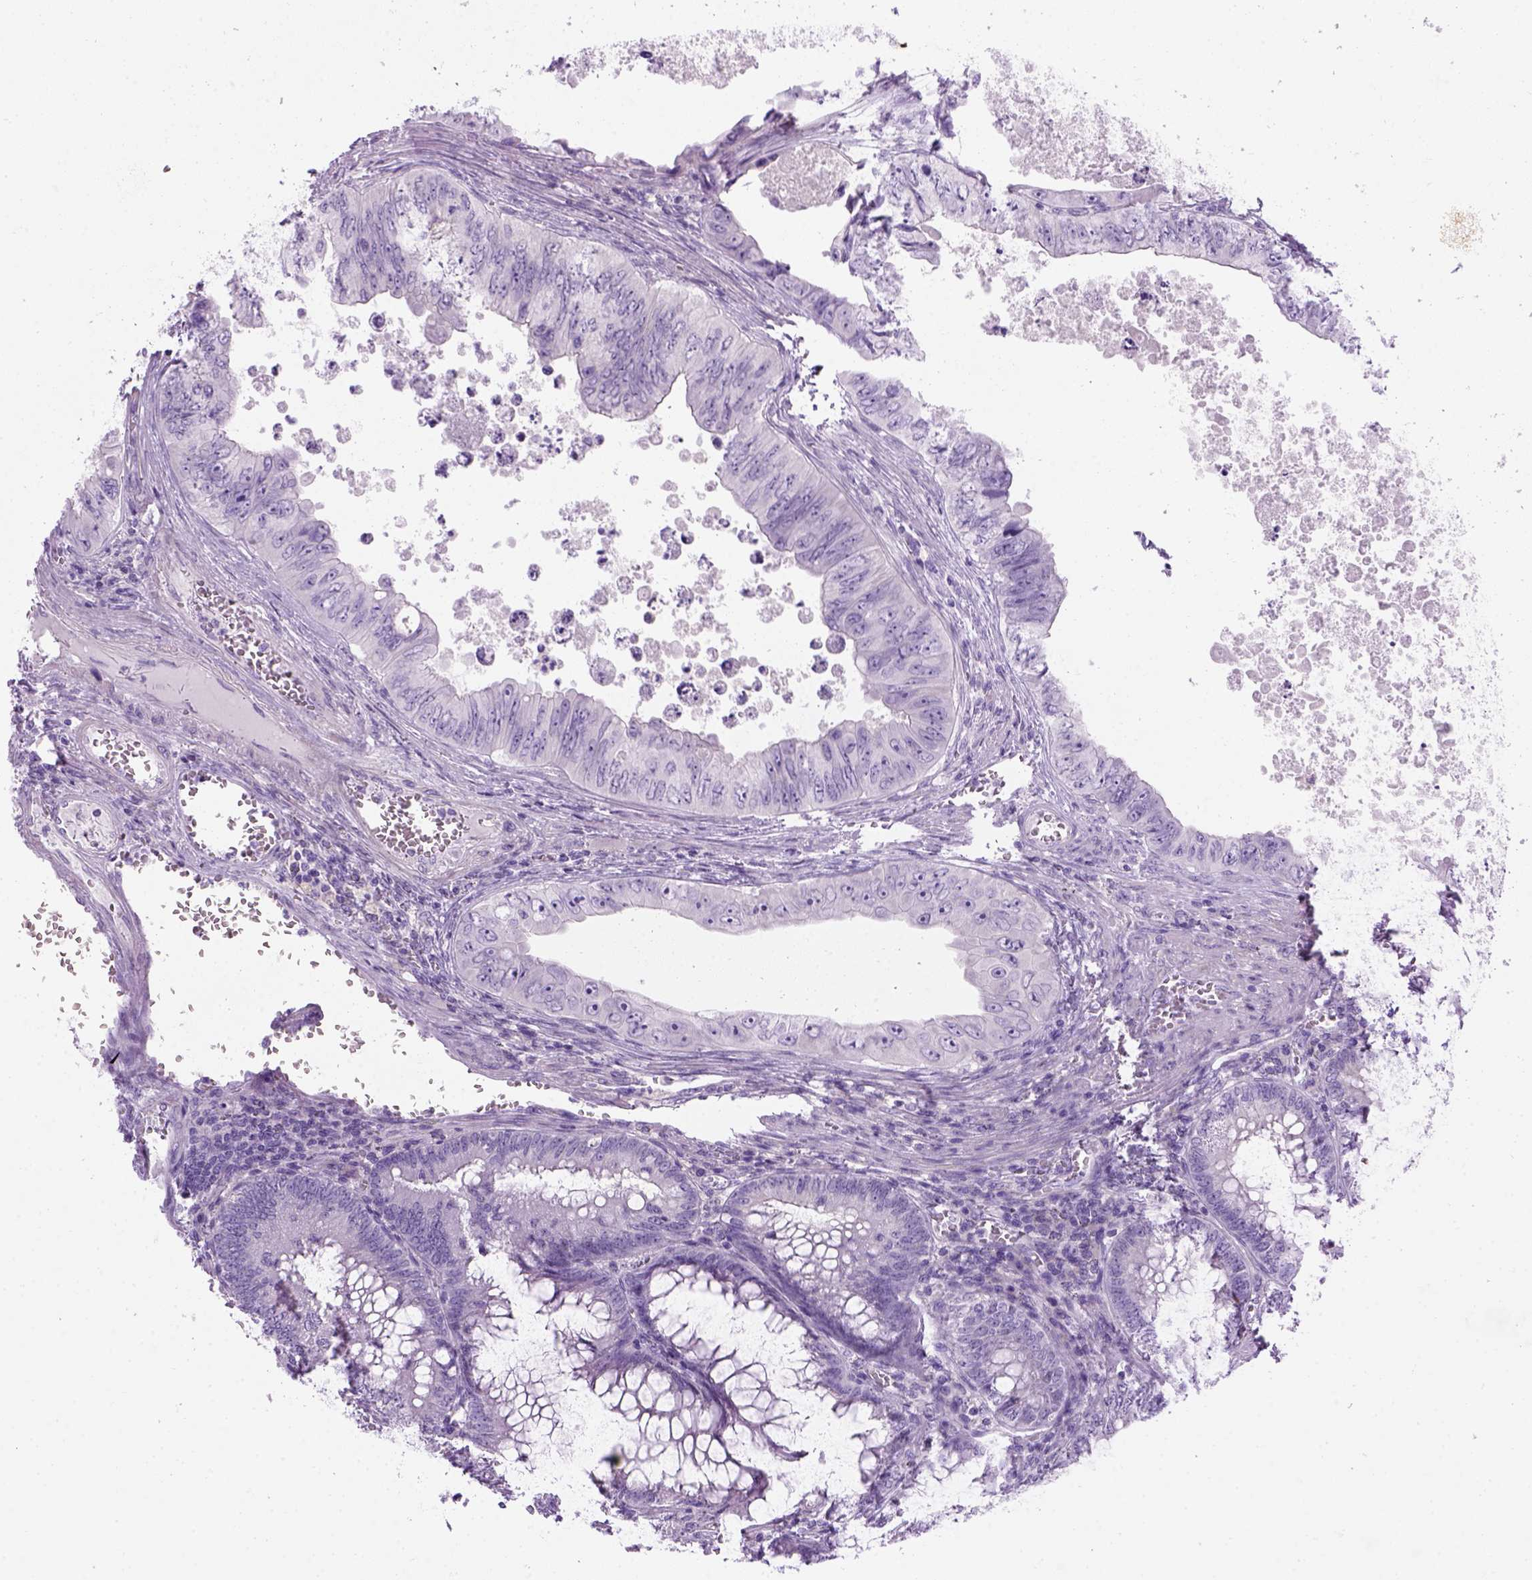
{"staining": {"intensity": "negative", "quantity": "none", "location": "none"}, "tissue": "colorectal cancer", "cell_type": "Tumor cells", "image_type": "cancer", "snomed": [{"axis": "morphology", "description": "Adenocarcinoma, NOS"}, {"axis": "topography", "description": "Colon"}], "caption": "Immunohistochemistry (IHC) of human adenocarcinoma (colorectal) shows no staining in tumor cells.", "gene": "GABRB2", "patient": {"sex": "female", "age": 84}}